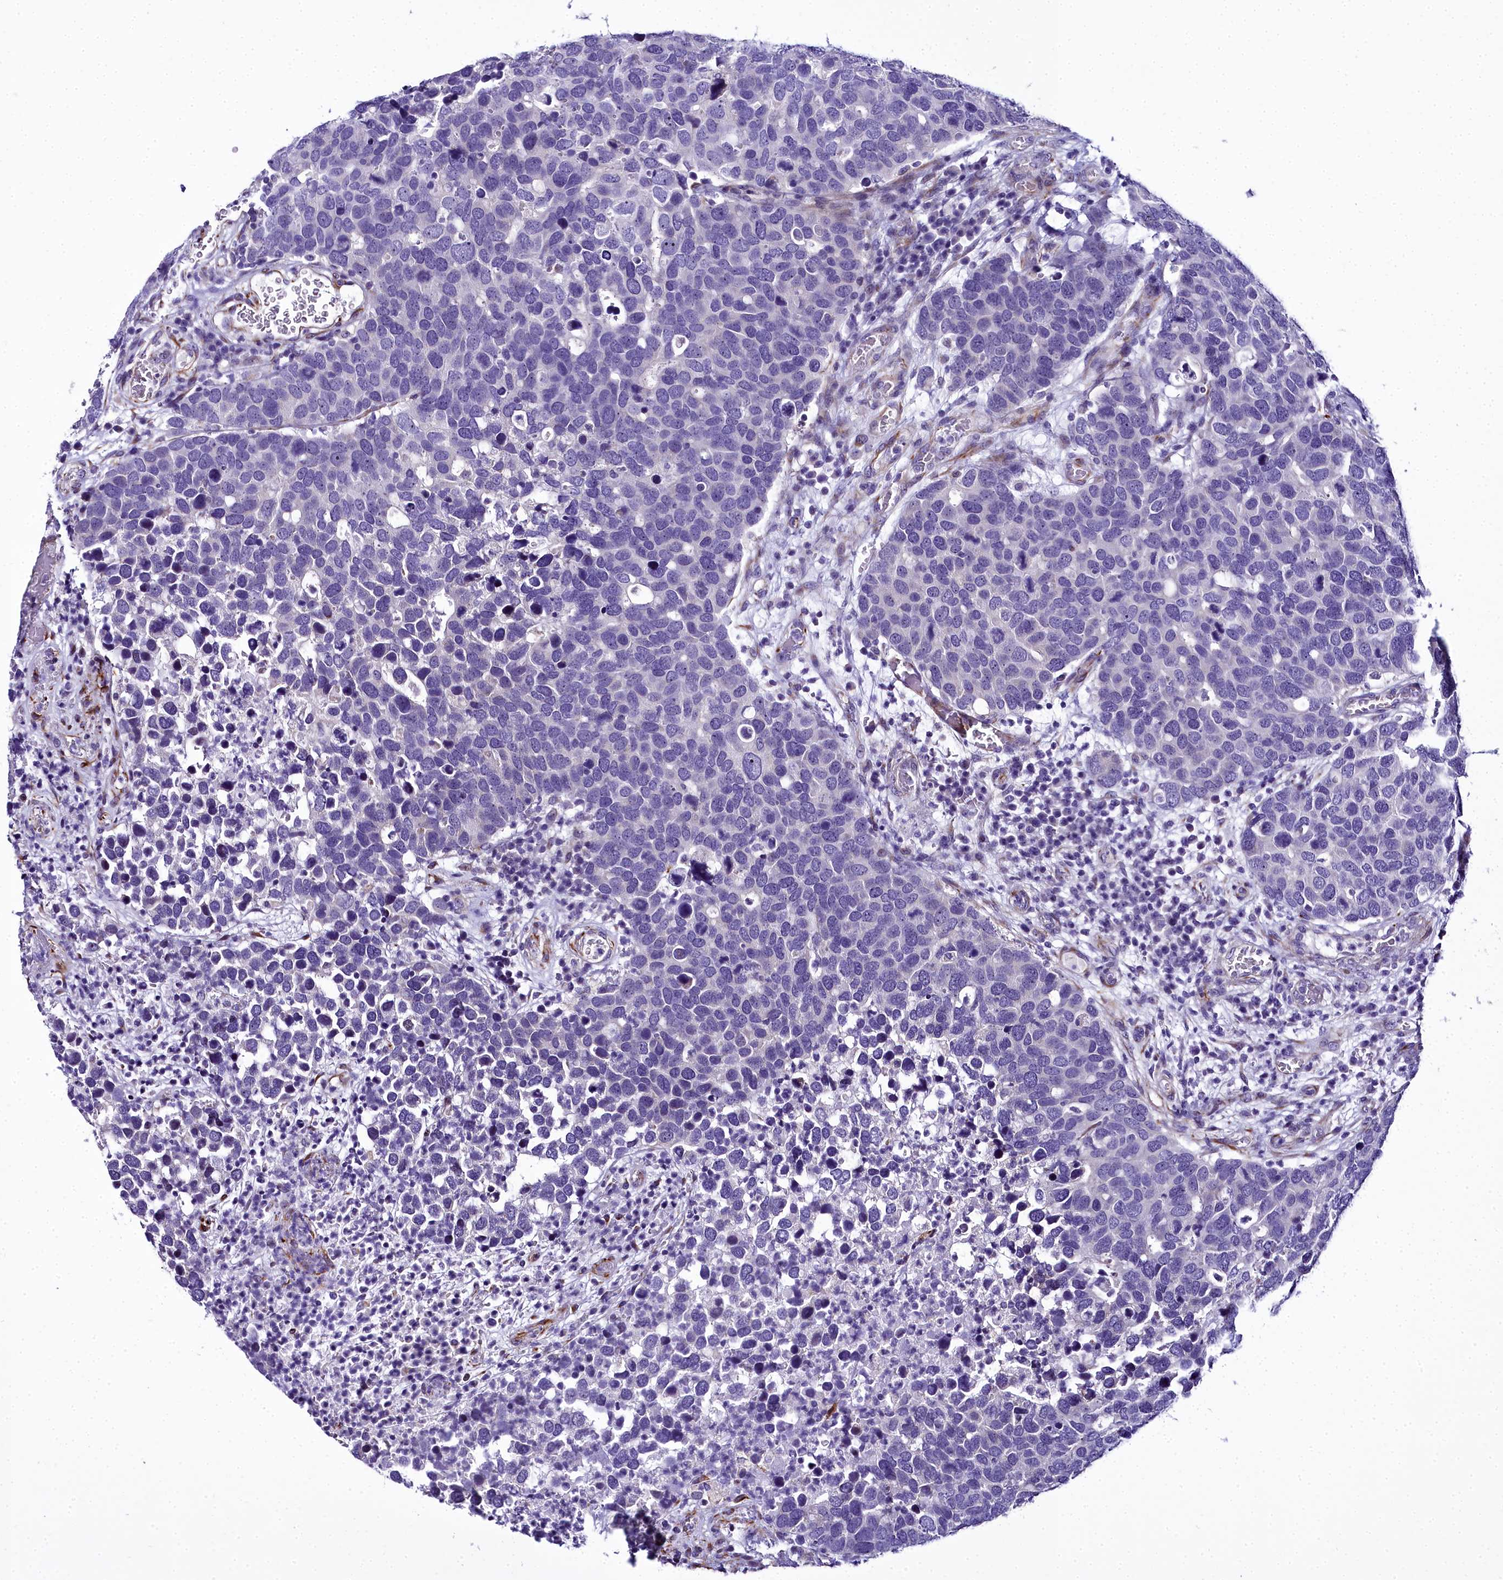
{"staining": {"intensity": "negative", "quantity": "none", "location": "none"}, "tissue": "breast cancer", "cell_type": "Tumor cells", "image_type": "cancer", "snomed": [{"axis": "morphology", "description": "Duct carcinoma"}, {"axis": "topography", "description": "Breast"}], "caption": "Human breast intraductal carcinoma stained for a protein using IHC displays no expression in tumor cells.", "gene": "TIMM22", "patient": {"sex": "female", "age": 83}}